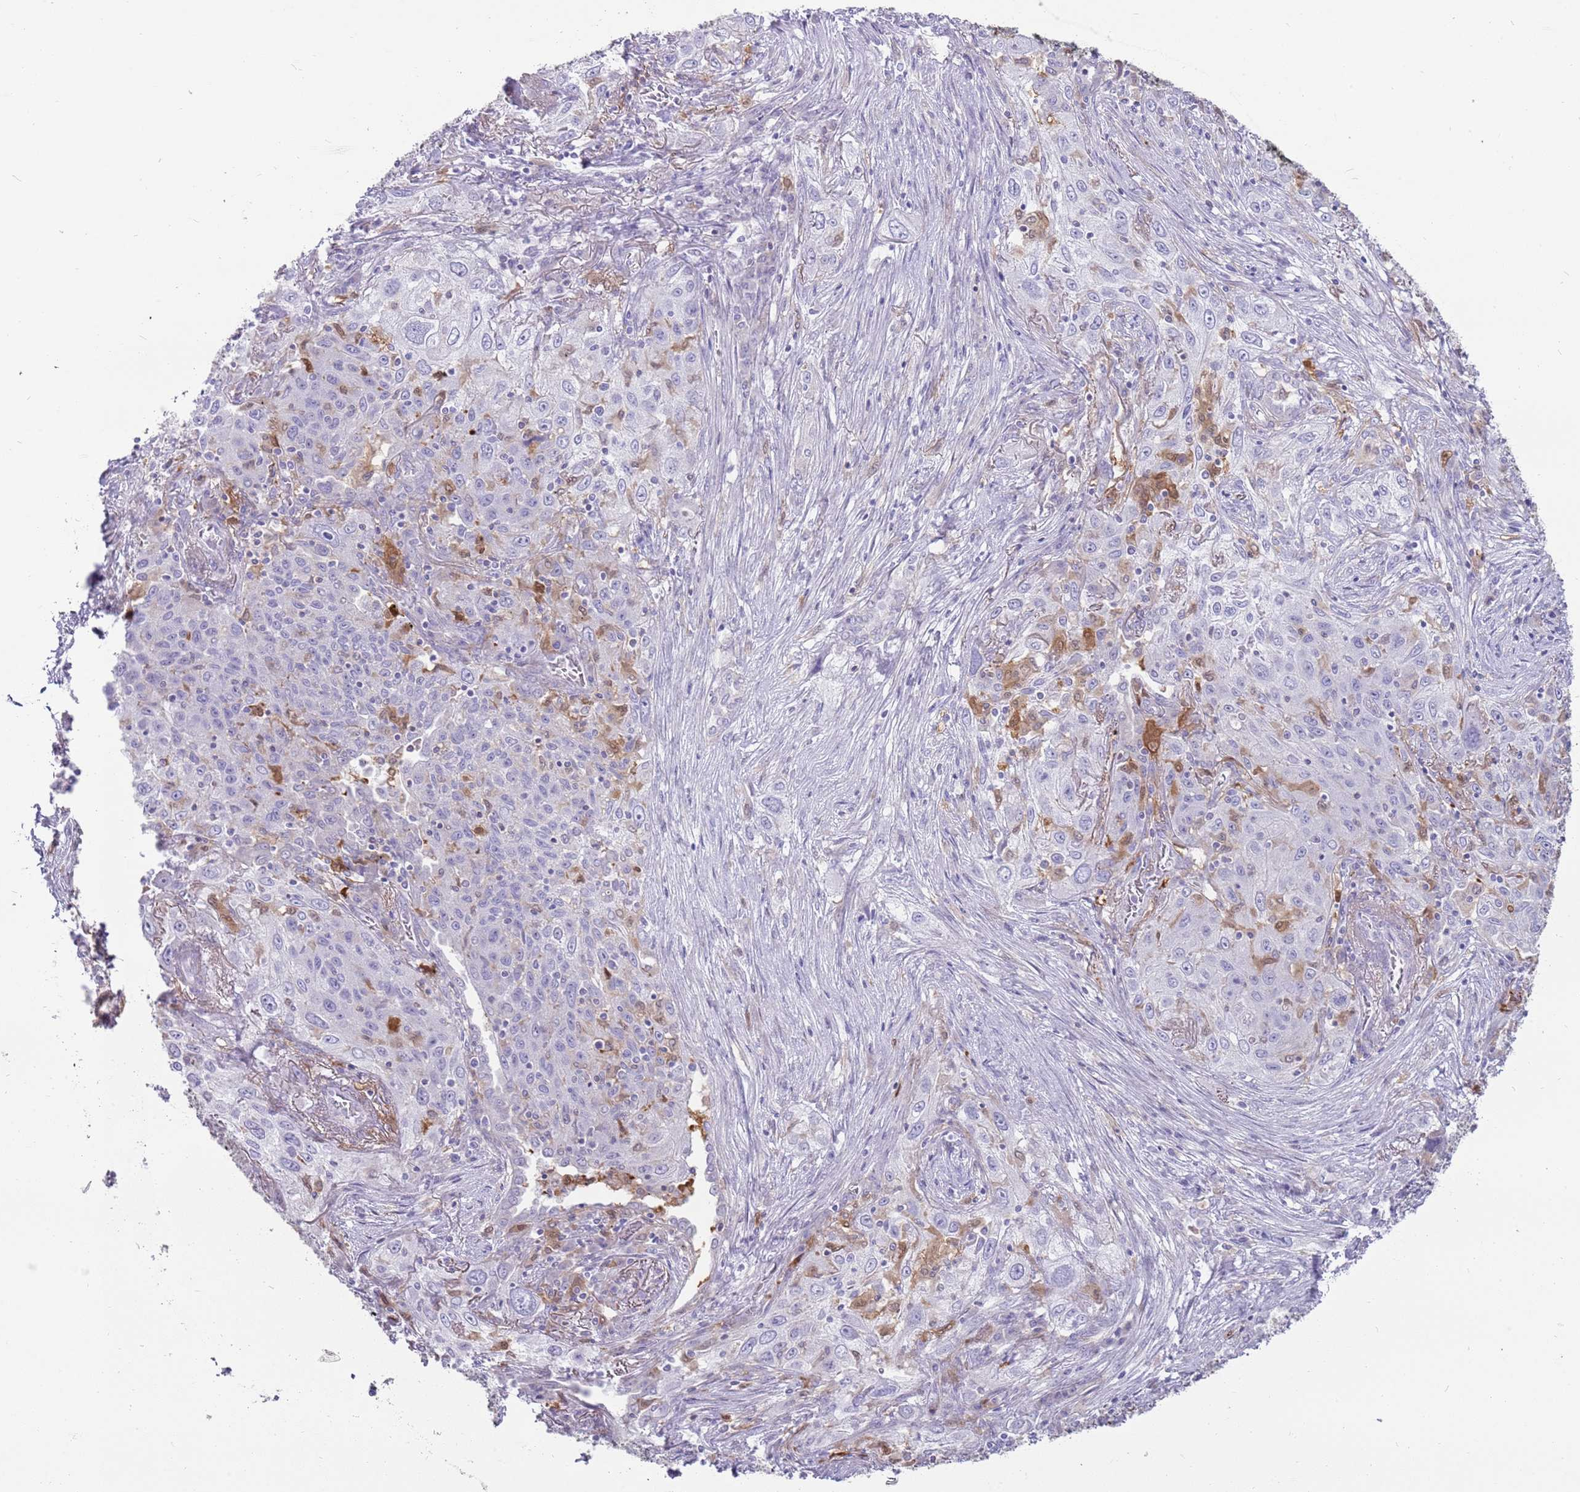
{"staining": {"intensity": "negative", "quantity": "none", "location": "none"}, "tissue": "lung cancer", "cell_type": "Tumor cells", "image_type": "cancer", "snomed": [{"axis": "morphology", "description": "Squamous cell carcinoma, NOS"}, {"axis": "topography", "description": "Lung"}], "caption": "Immunohistochemistry (IHC) histopathology image of human squamous cell carcinoma (lung) stained for a protein (brown), which displays no expression in tumor cells.", "gene": "DIPK1C", "patient": {"sex": "female", "age": 69}}